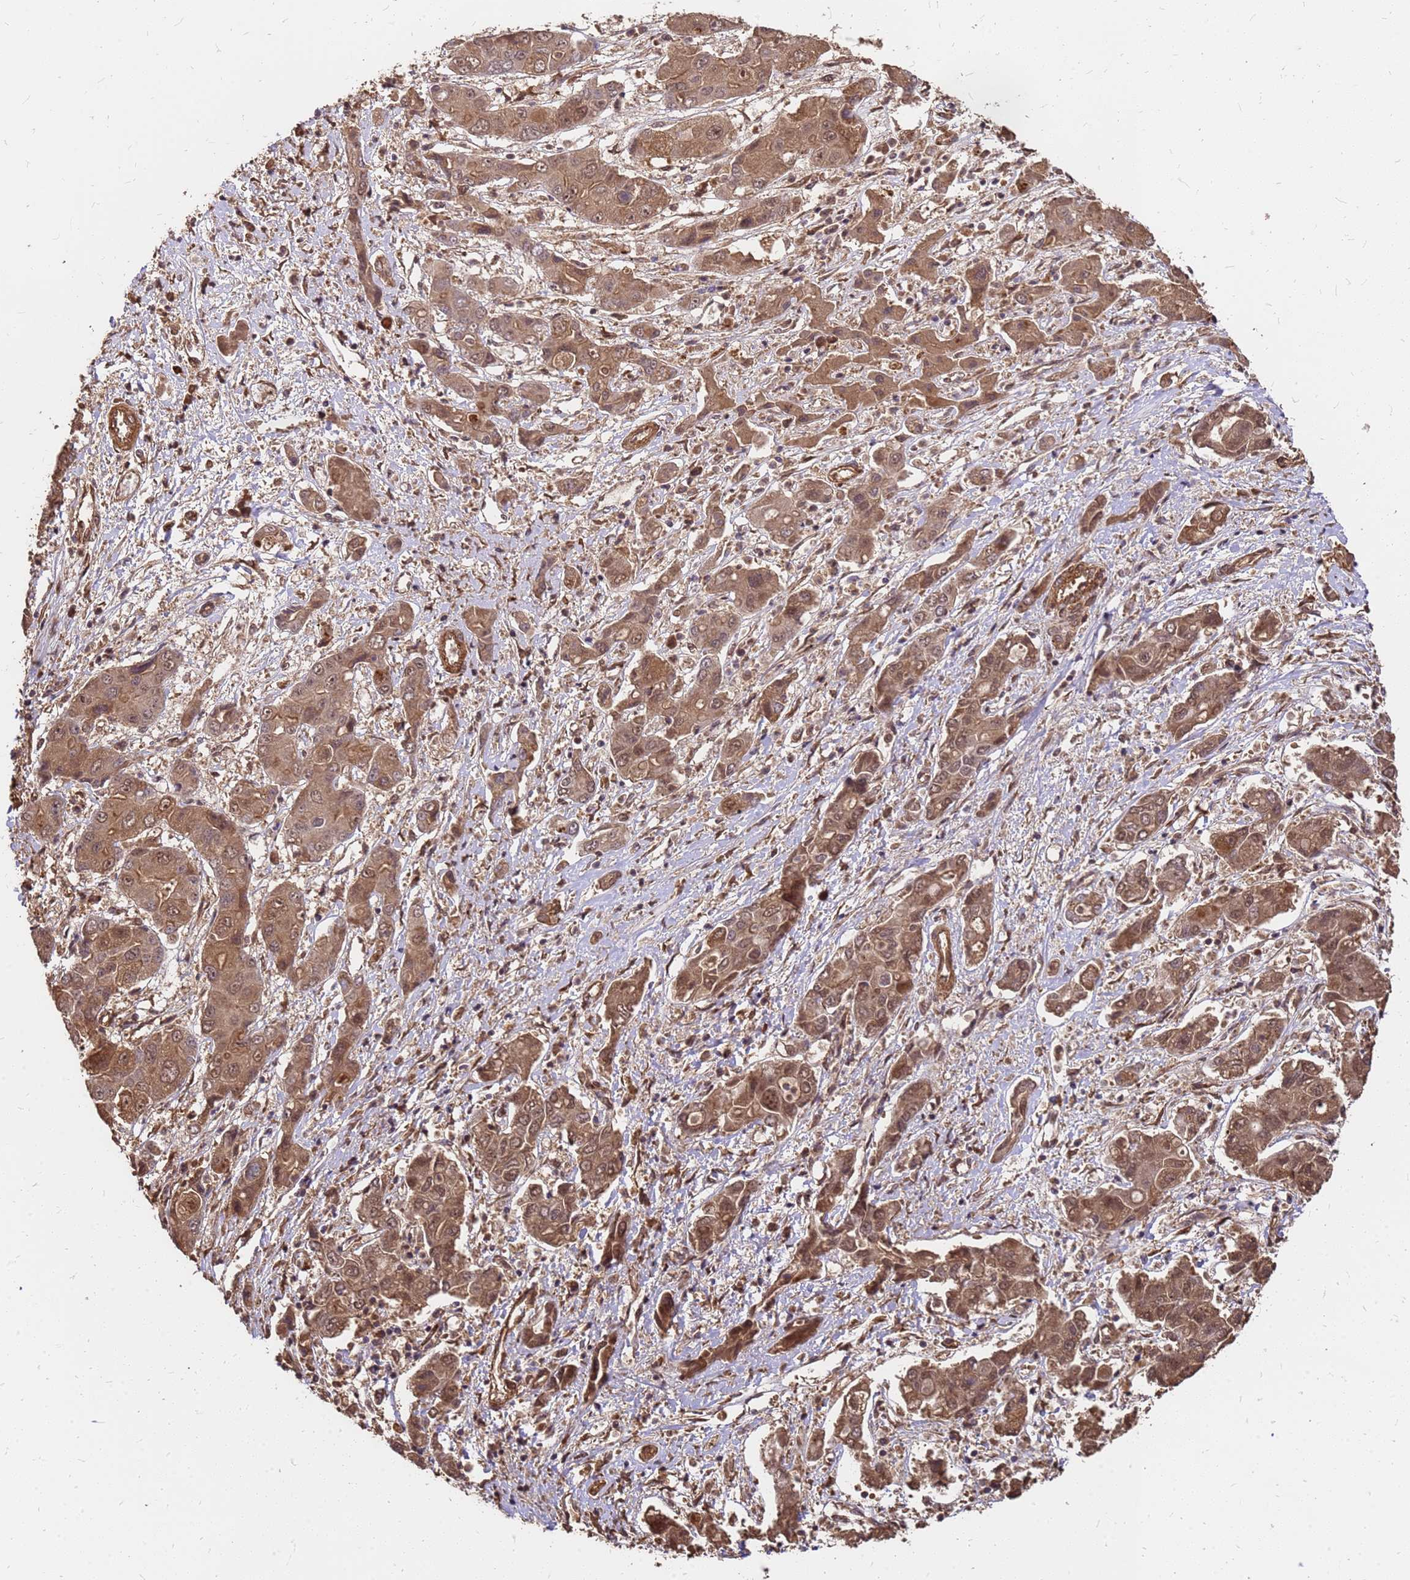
{"staining": {"intensity": "moderate", "quantity": ">75%", "location": "cytoplasmic/membranous,nuclear"}, "tissue": "liver cancer", "cell_type": "Tumor cells", "image_type": "cancer", "snomed": [{"axis": "morphology", "description": "Cholangiocarcinoma"}, {"axis": "topography", "description": "Liver"}], "caption": "DAB (3,3'-diaminobenzidine) immunohistochemical staining of human liver cancer (cholangiocarcinoma) shows moderate cytoplasmic/membranous and nuclear protein staining in about >75% of tumor cells.", "gene": "GPATCH8", "patient": {"sex": "male", "age": 67}}